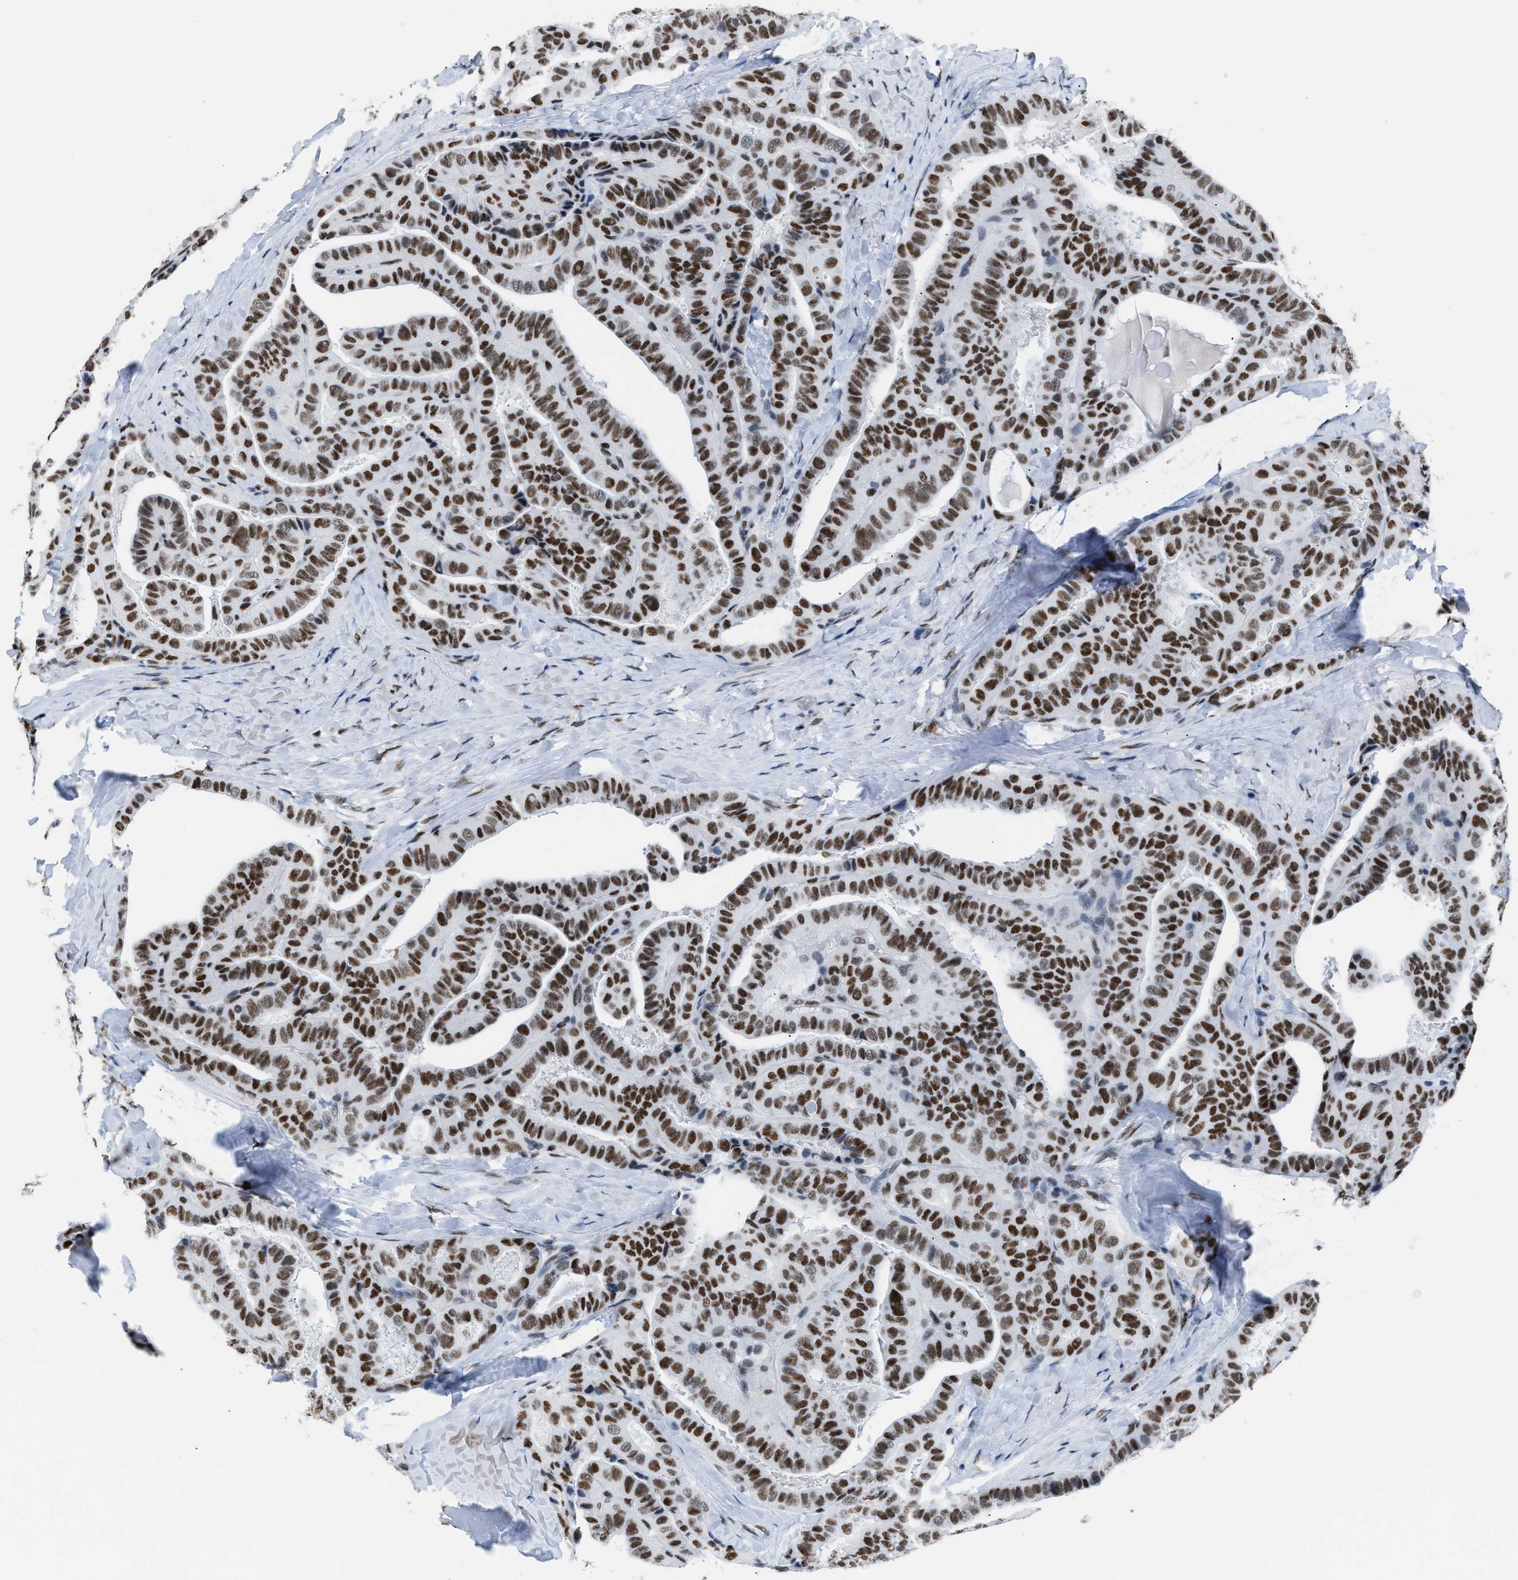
{"staining": {"intensity": "moderate", "quantity": ">75%", "location": "nuclear"}, "tissue": "thyroid cancer", "cell_type": "Tumor cells", "image_type": "cancer", "snomed": [{"axis": "morphology", "description": "Papillary adenocarcinoma, NOS"}, {"axis": "topography", "description": "Thyroid gland"}], "caption": "Tumor cells demonstrate moderate nuclear staining in about >75% of cells in papillary adenocarcinoma (thyroid).", "gene": "CCAR2", "patient": {"sex": "male", "age": 77}}